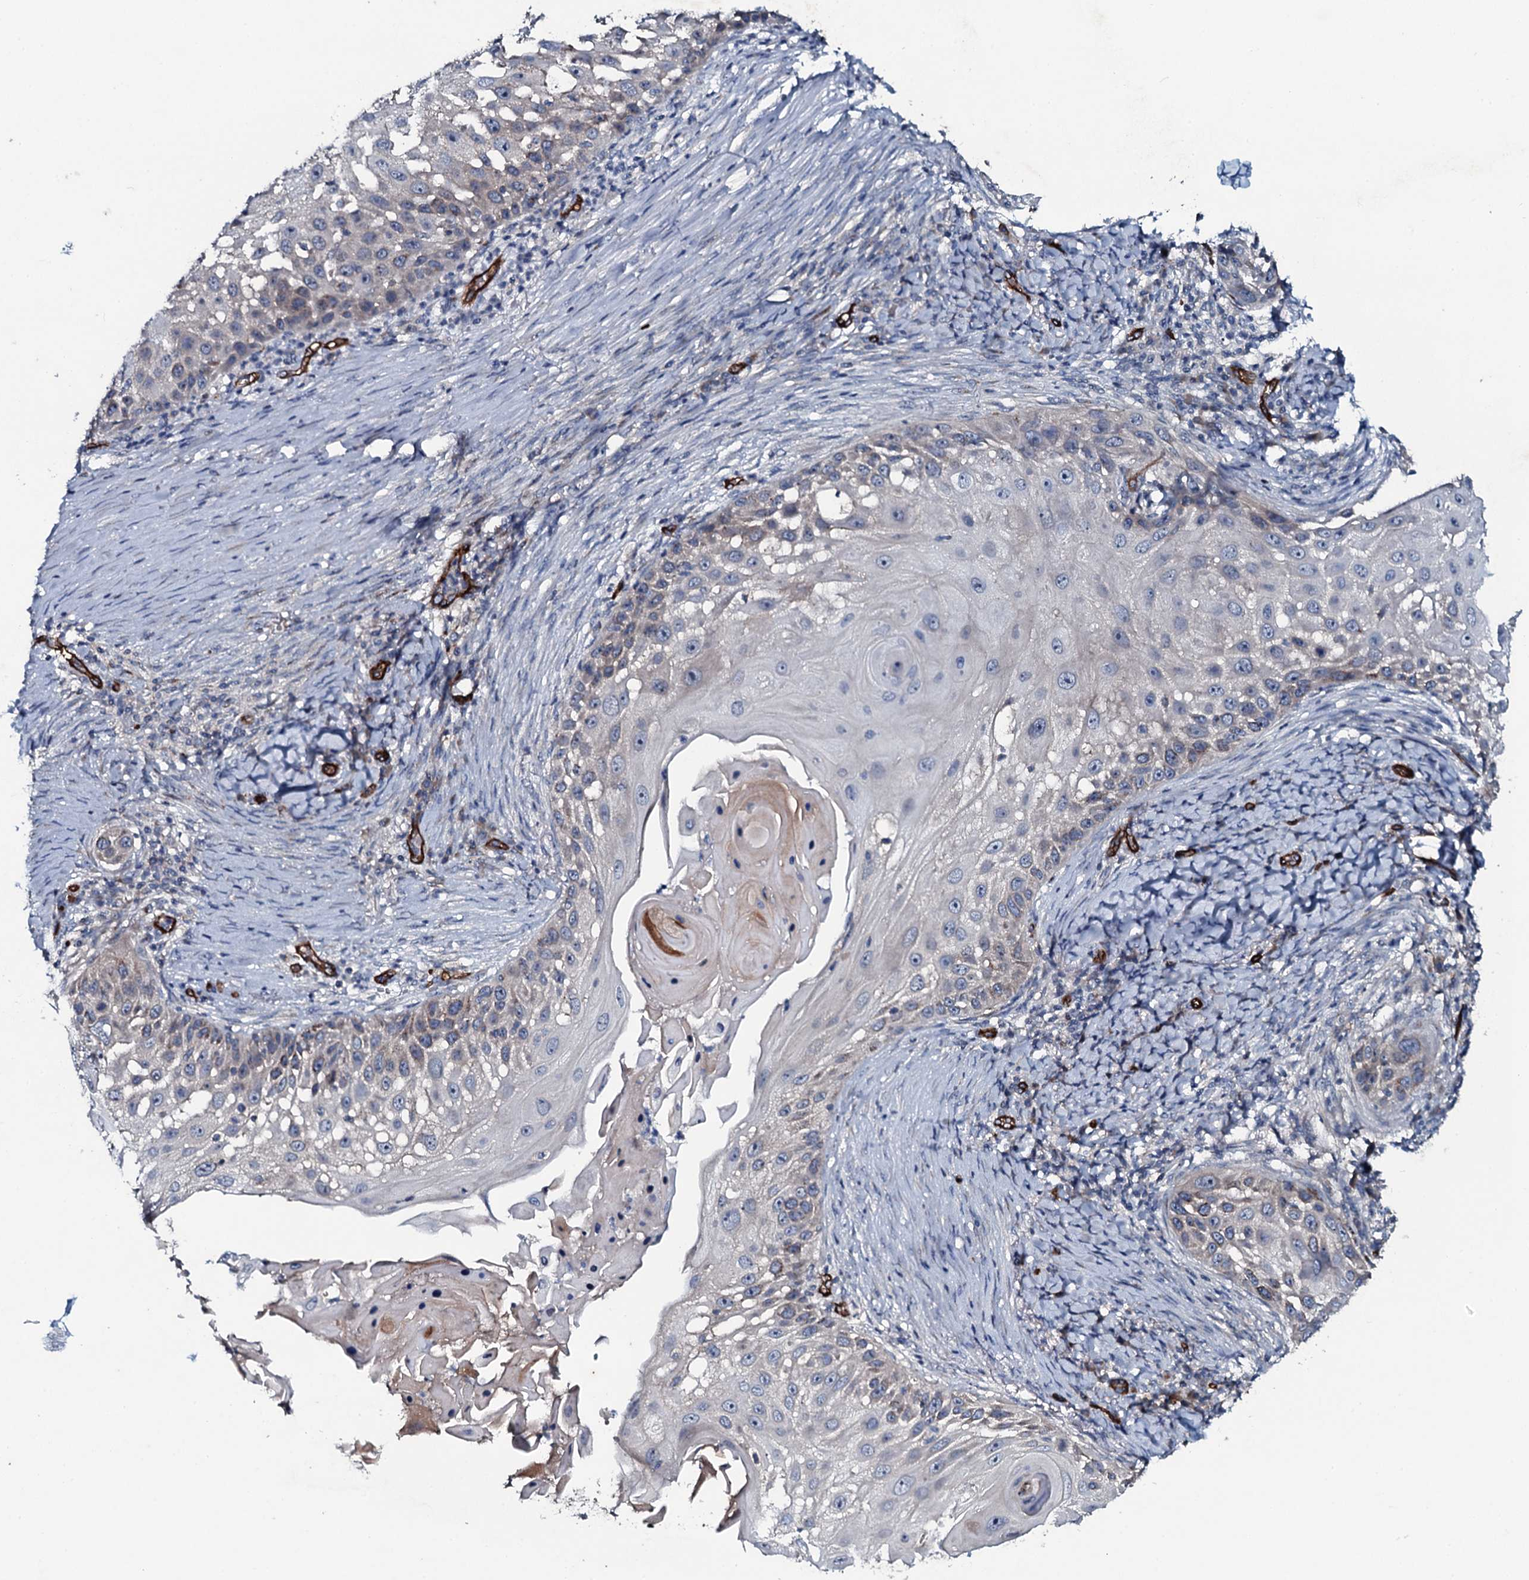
{"staining": {"intensity": "weak", "quantity": "<25%", "location": "cytoplasmic/membranous"}, "tissue": "skin cancer", "cell_type": "Tumor cells", "image_type": "cancer", "snomed": [{"axis": "morphology", "description": "Squamous cell carcinoma, NOS"}, {"axis": "topography", "description": "Skin"}], "caption": "The histopathology image displays no staining of tumor cells in skin squamous cell carcinoma.", "gene": "CLEC14A", "patient": {"sex": "female", "age": 44}}